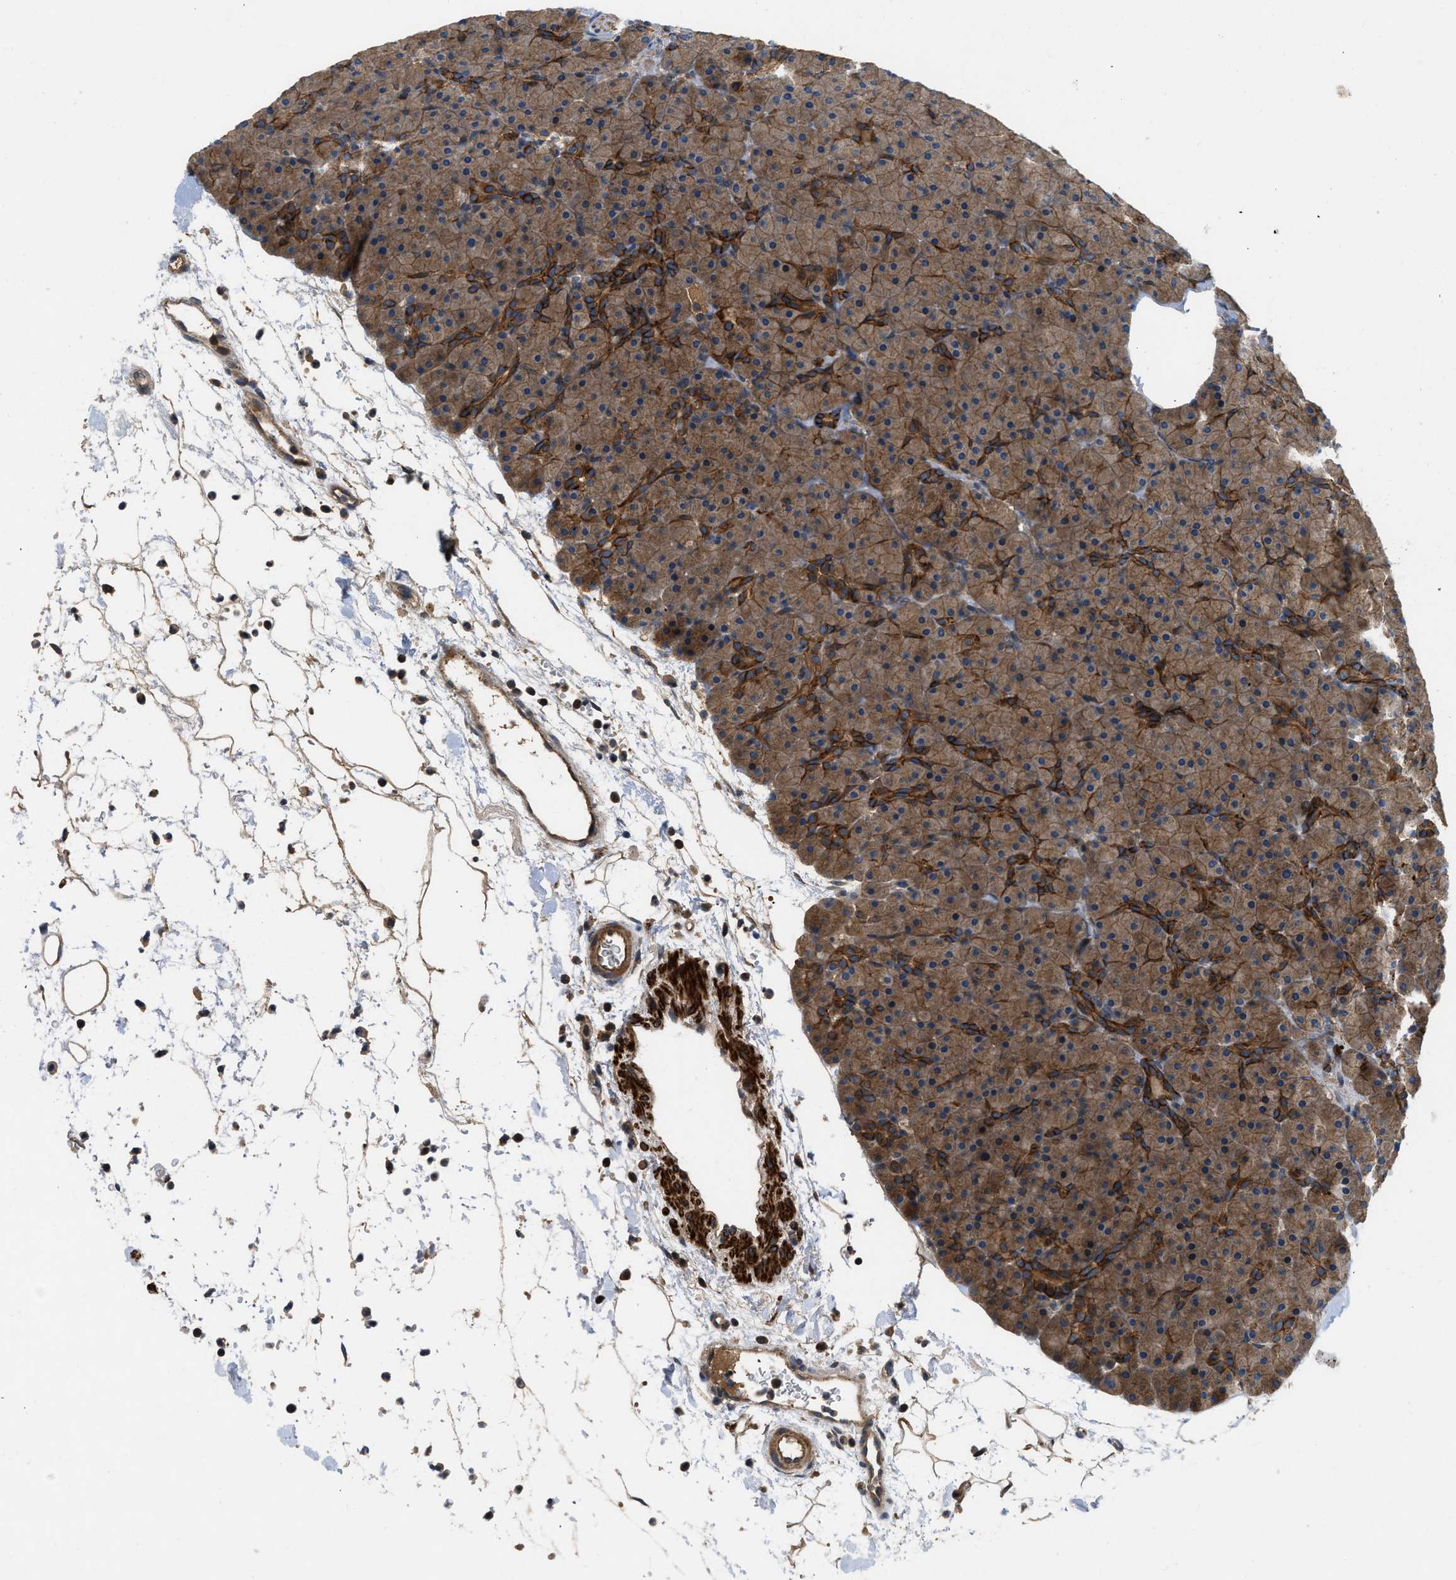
{"staining": {"intensity": "moderate", "quantity": ">75%", "location": "cytoplasmic/membranous"}, "tissue": "pancreas", "cell_type": "Exocrine glandular cells", "image_type": "normal", "snomed": [{"axis": "morphology", "description": "Normal tissue, NOS"}, {"axis": "topography", "description": "Pancreas"}], "caption": "Exocrine glandular cells exhibit moderate cytoplasmic/membranous staining in about >75% of cells in normal pancreas.", "gene": "CNNM3", "patient": {"sex": "male", "age": 66}}